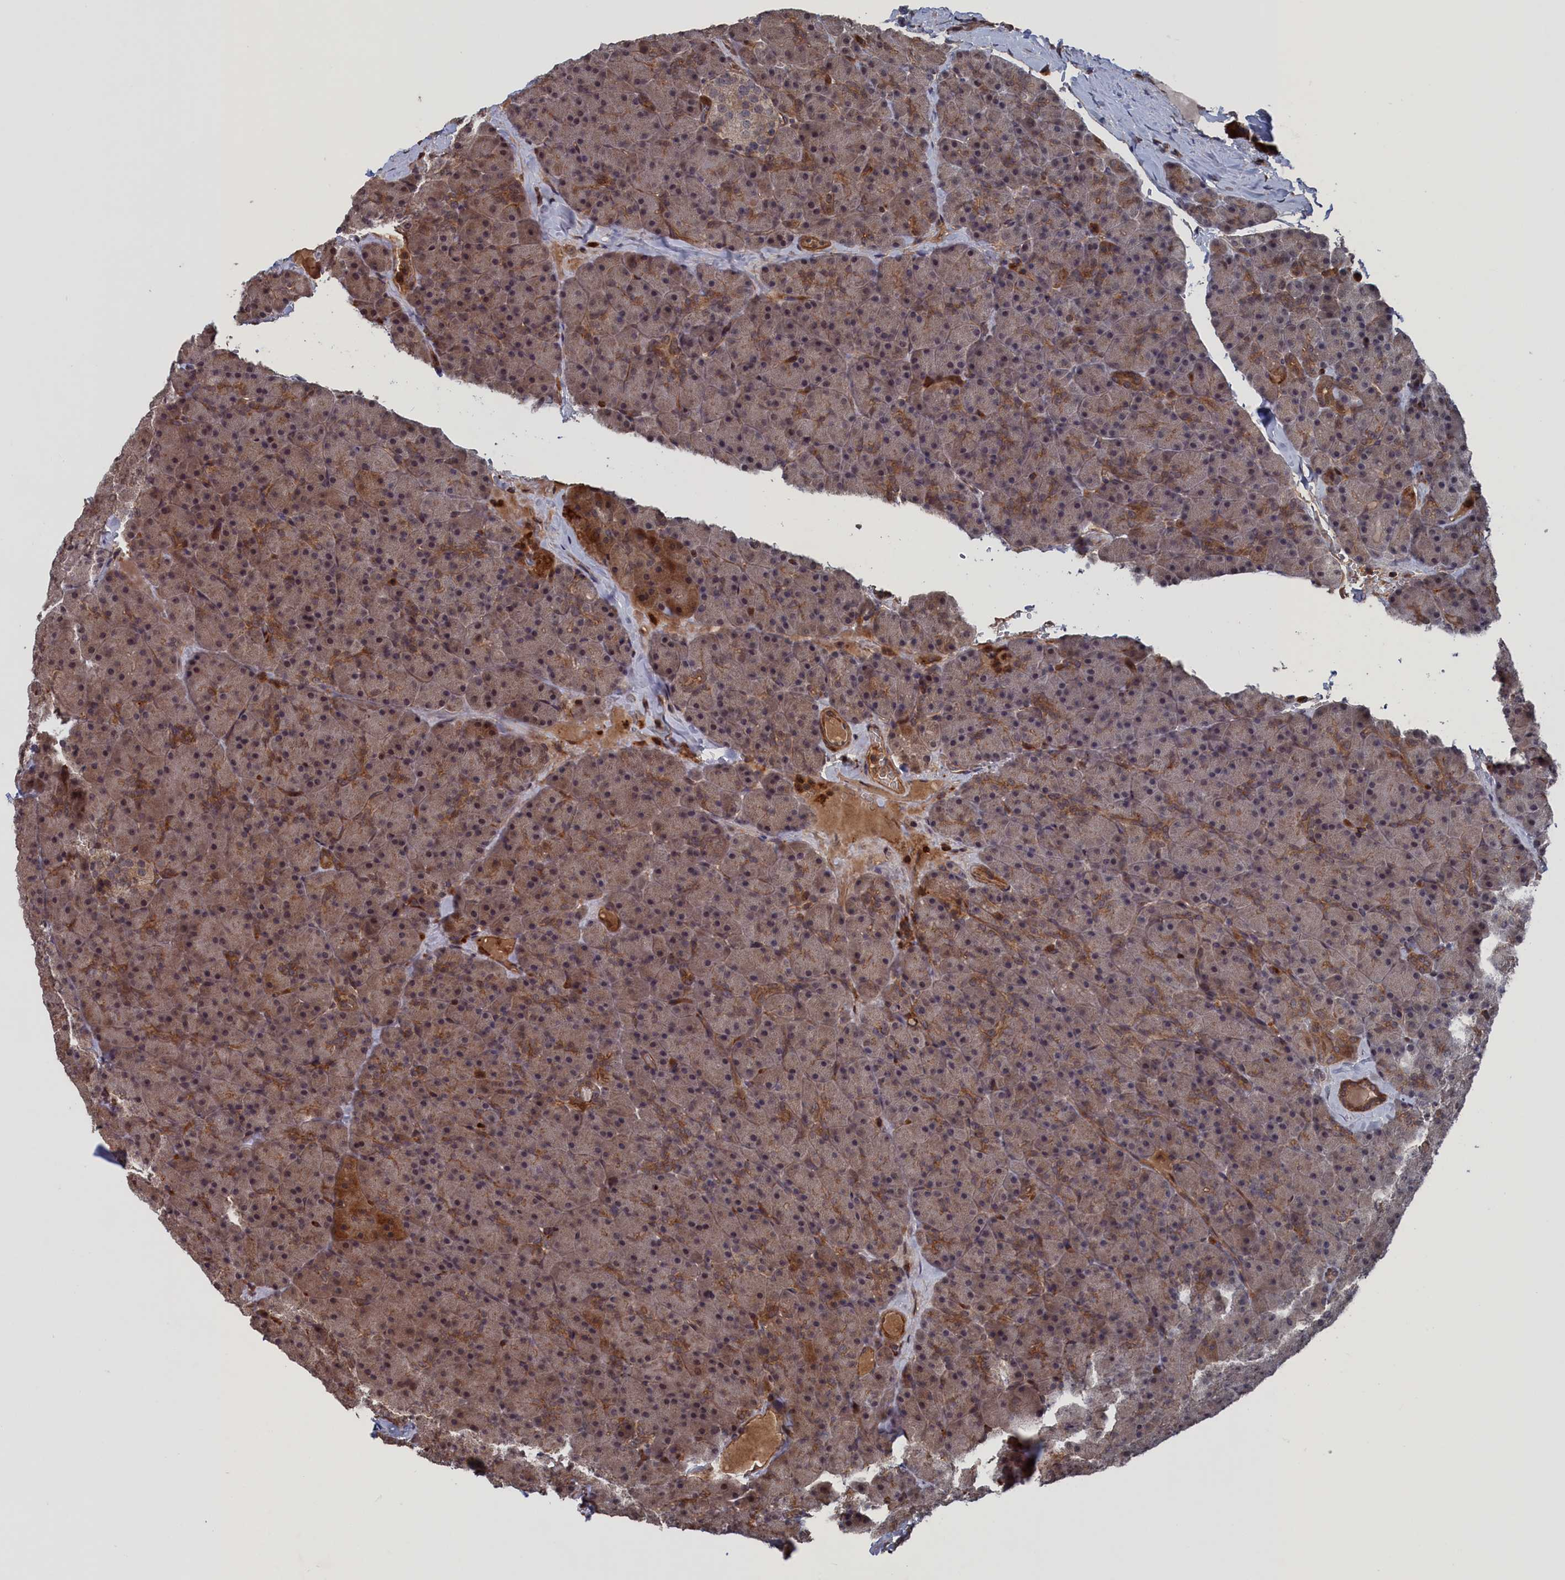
{"staining": {"intensity": "moderate", "quantity": "25%-75%", "location": "cytoplasmic/membranous,nuclear"}, "tissue": "pancreas", "cell_type": "Exocrine glandular cells", "image_type": "normal", "snomed": [{"axis": "morphology", "description": "Normal tissue, NOS"}, {"axis": "topography", "description": "Pancreas"}], "caption": "Protein analysis of benign pancreas demonstrates moderate cytoplasmic/membranous,nuclear expression in approximately 25%-75% of exocrine glandular cells.", "gene": "PLA2G15", "patient": {"sex": "male", "age": 36}}